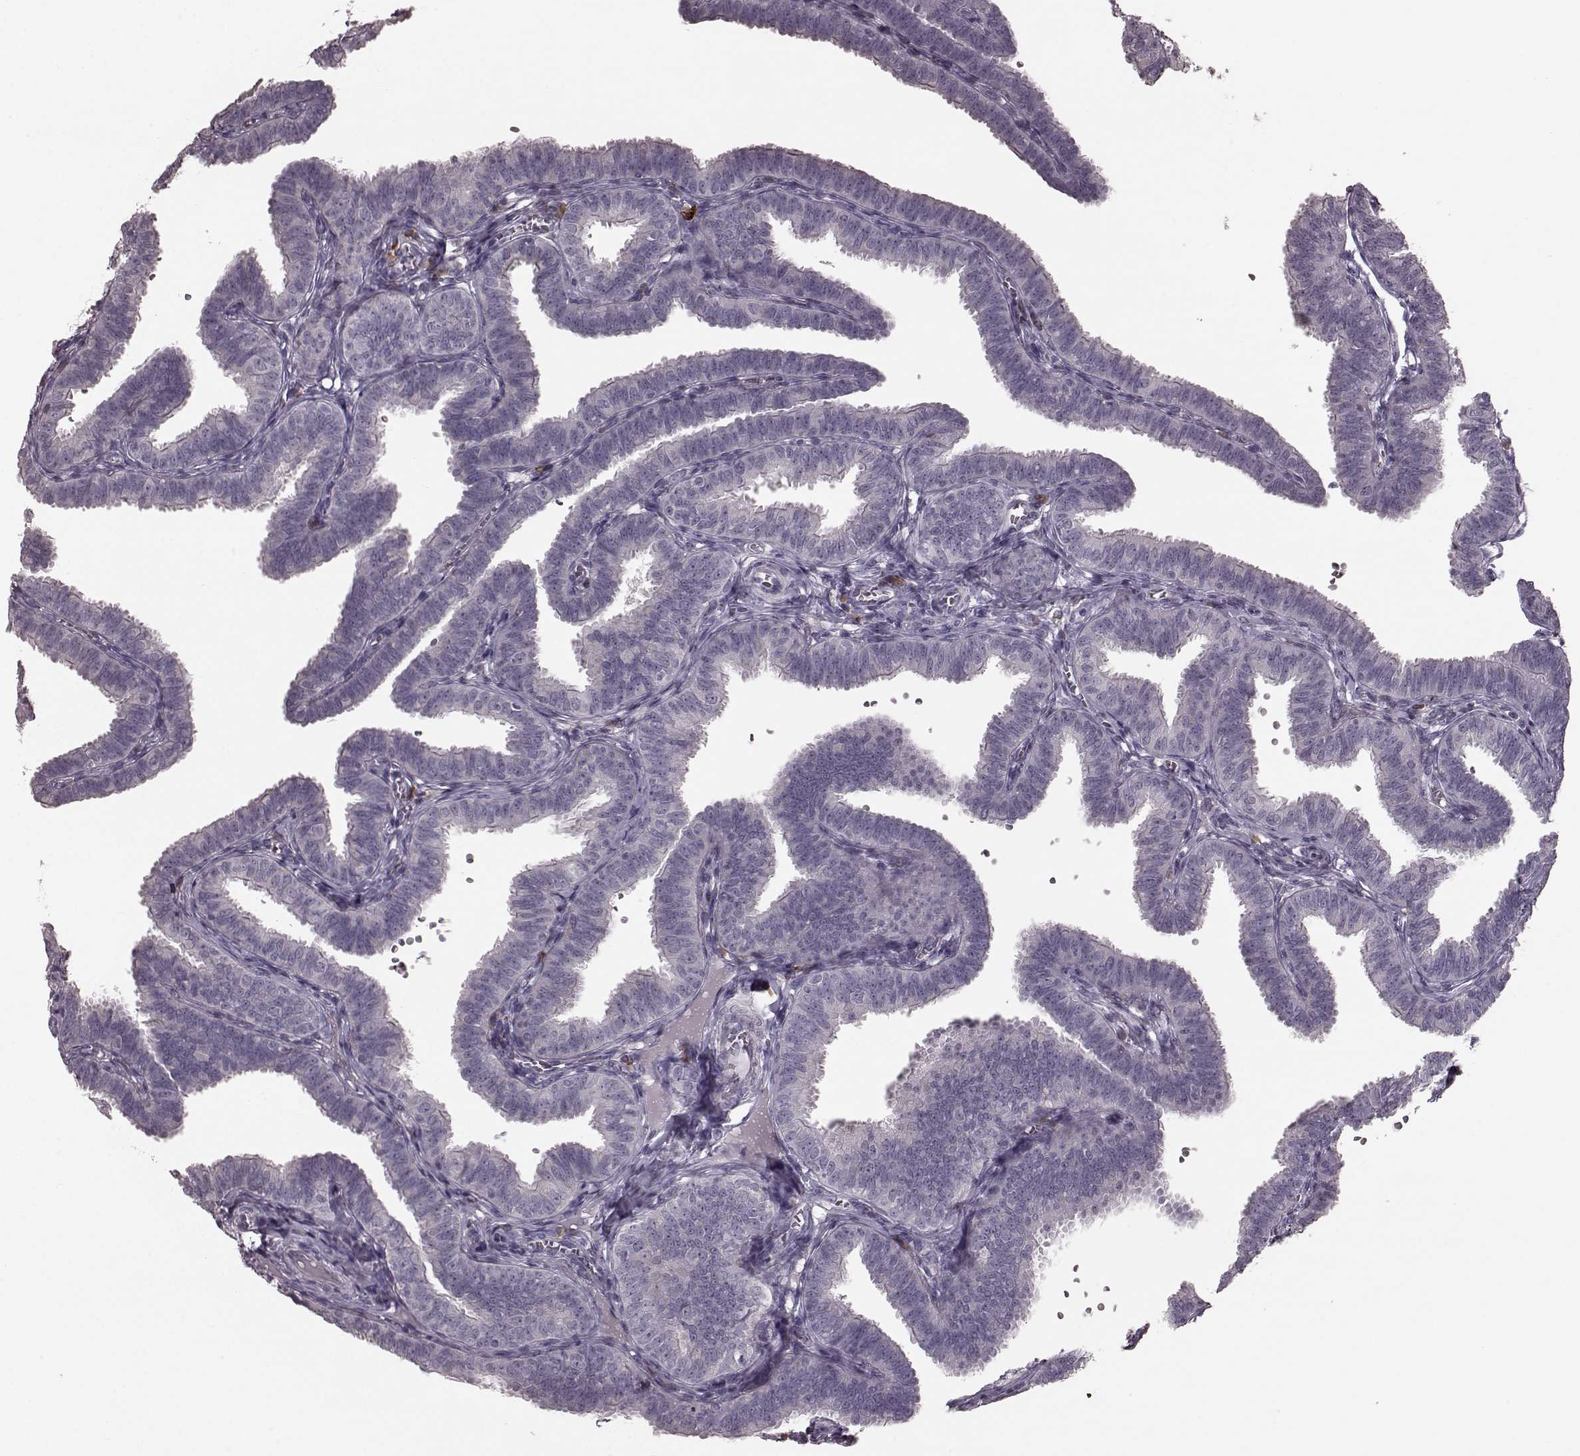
{"staining": {"intensity": "negative", "quantity": "none", "location": "none"}, "tissue": "fallopian tube", "cell_type": "Glandular cells", "image_type": "normal", "snomed": [{"axis": "morphology", "description": "Normal tissue, NOS"}, {"axis": "topography", "description": "Fallopian tube"}], "caption": "This is an IHC histopathology image of unremarkable fallopian tube. There is no positivity in glandular cells.", "gene": "CD28", "patient": {"sex": "female", "age": 25}}